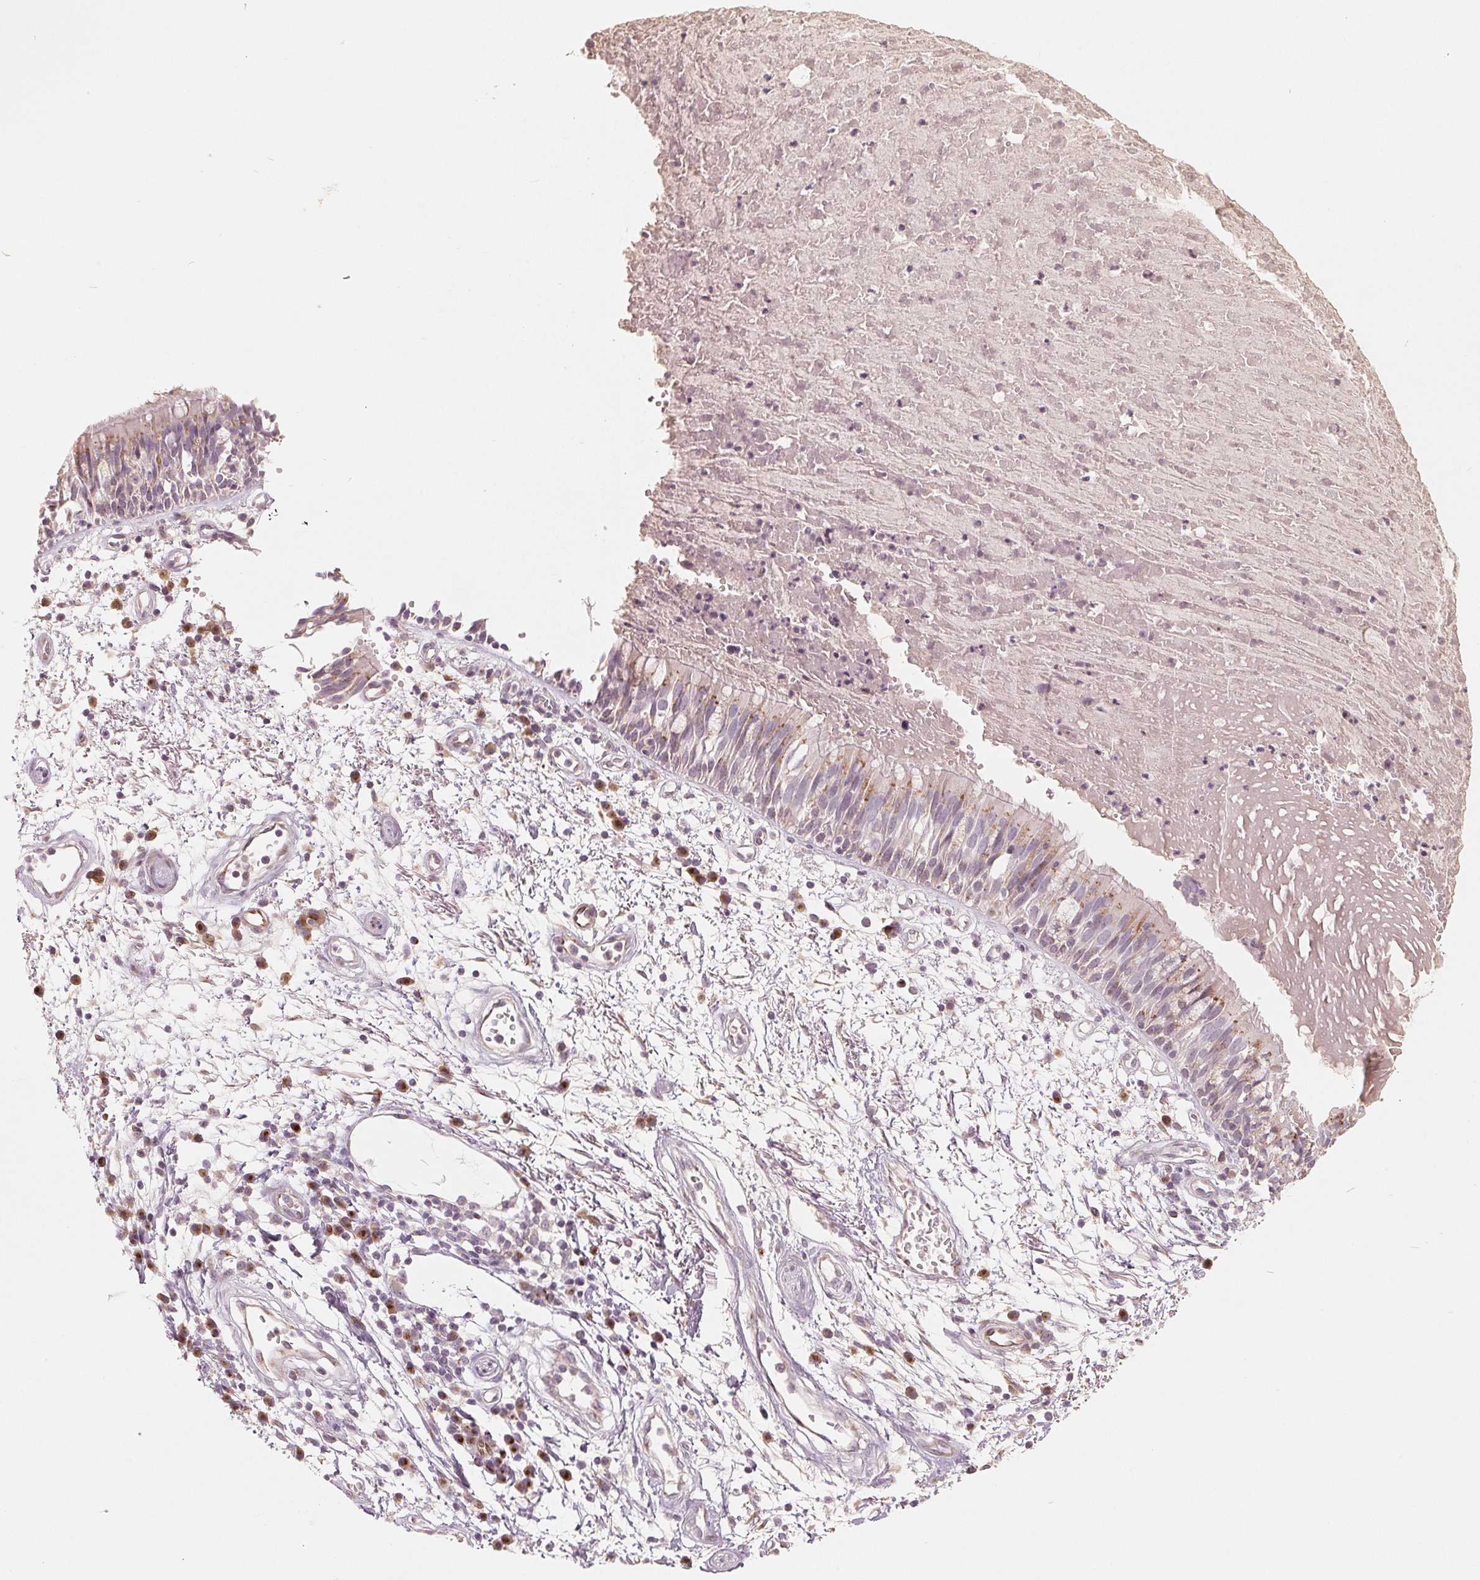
{"staining": {"intensity": "moderate", "quantity": "25%-75%", "location": "cytoplasmic/membranous"}, "tissue": "bronchus", "cell_type": "Respiratory epithelial cells", "image_type": "normal", "snomed": [{"axis": "morphology", "description": "Normal tissue, NOS"}, {"axis": "morphology", "description": "Squamous cell carcinoma, NOS"}, {"axis": "topography", "description": "Cartilage tissue"}, {"axis": "topography", "description": "Bronchus"}, {"axis": "topography", "description": "Lung"}], "caption": "Protein staining of normal bronchus reveals moderate cytoplasmic/membranous expression in about 25%-75% of respiratory epithelial cells.", "gene": "TMSB15B", "patient": {"sex": "male", "age": 66}}